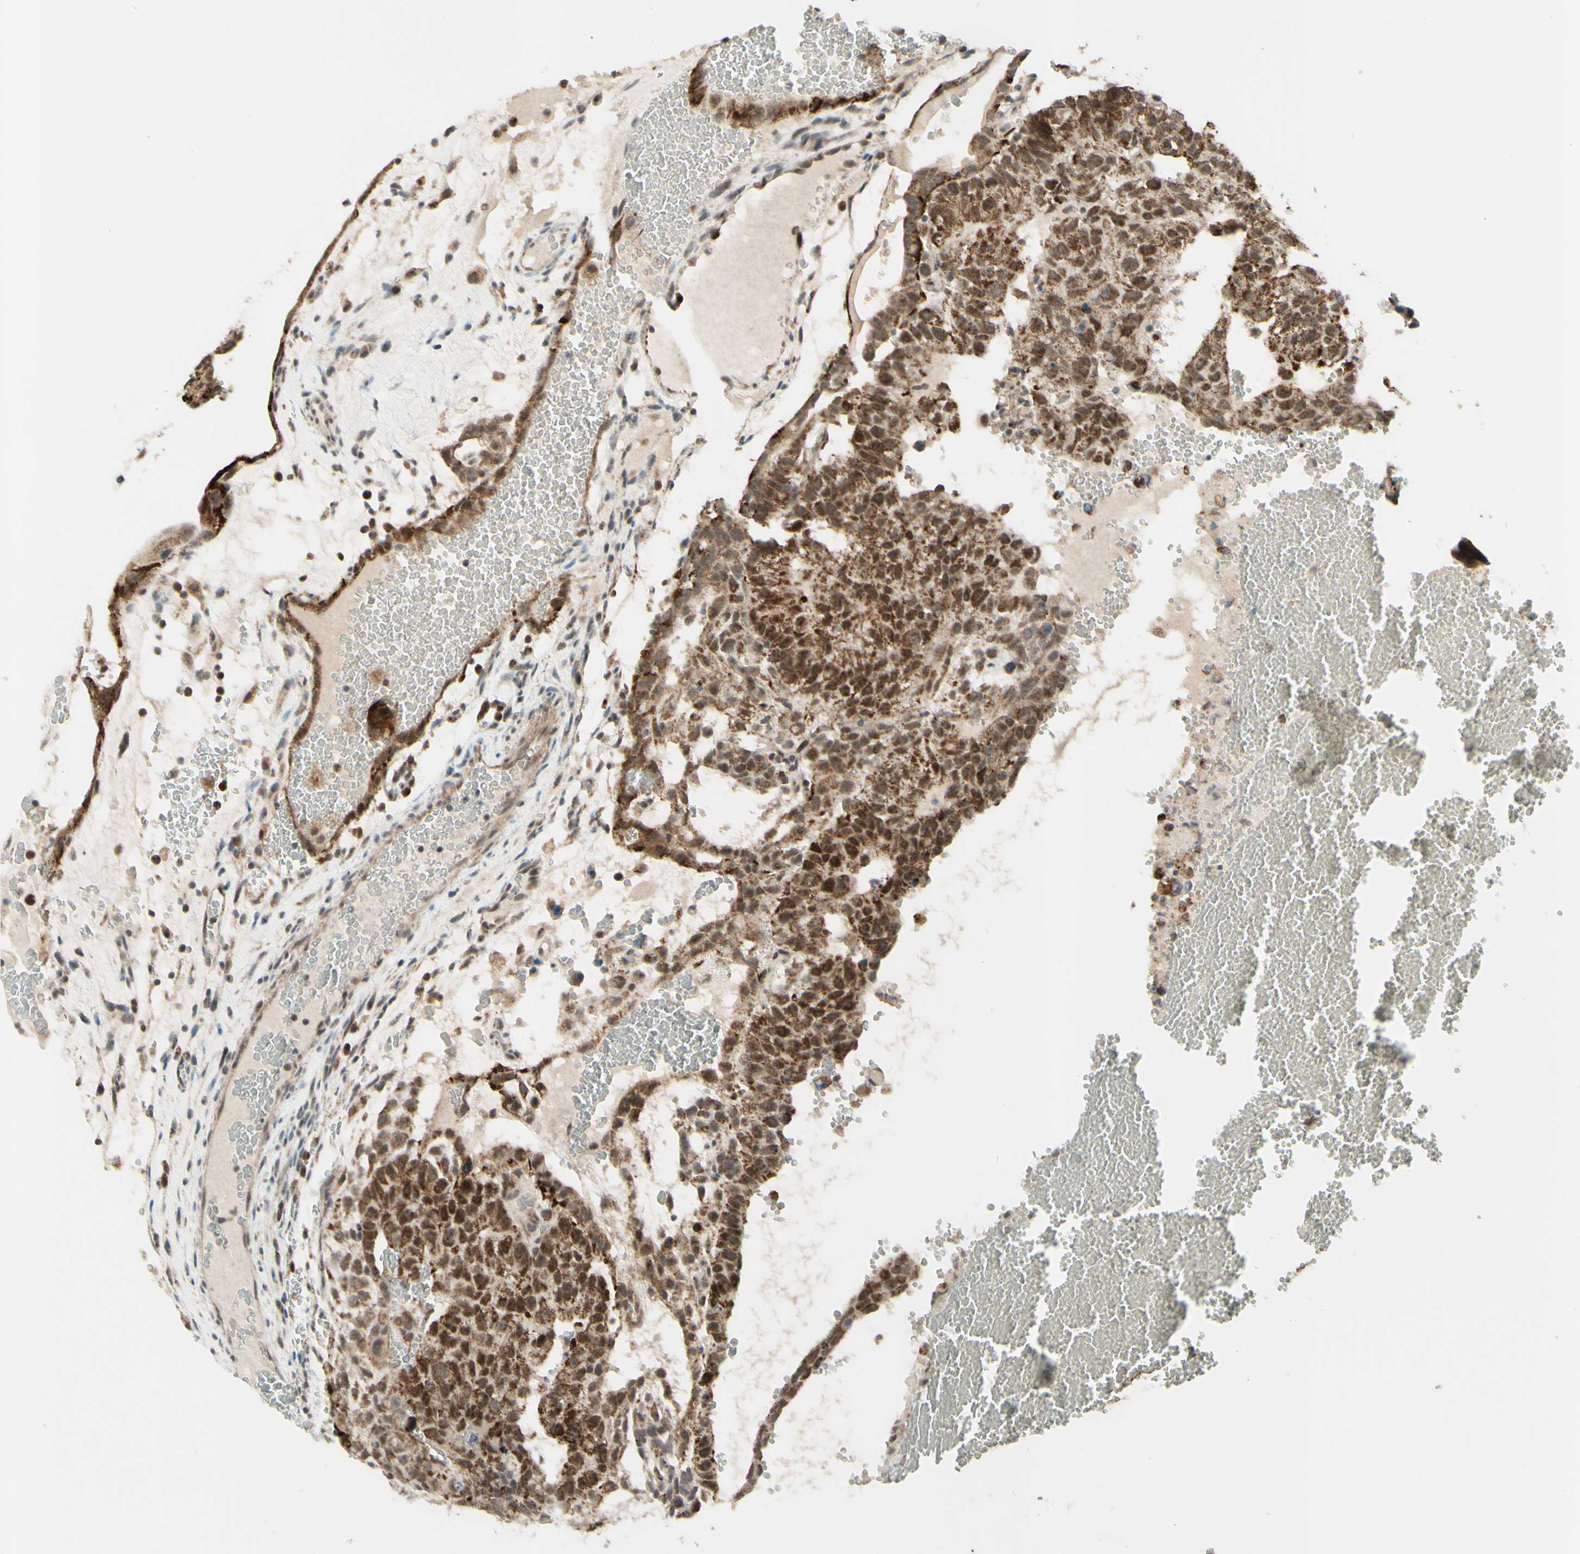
{"staining": {"intensity": "strong", "quantity": ">75%", "location": "cytoplasmic/membranous,nuclear"}, "tissue": "testis cancer", "cell_type": "Tumor cells", "image_type": "cancer", "snomed": [{"axis": "morphology", "description": "Seminoma, NOS"}, {"axis": "morphology", "description": "Carcinoma, Embryonal, NOS"}, {"axis": "topography", "description": "Testis"}], "caption": "Testis seminoma stained for a protein exhibits strong cytoplasmic/membranous and nuclear positivity in tumor cells. The staining was performed using DAB, with brown indicating positive protein expression. Nuclei are stained blue with hematoxylin.", "gene": "DHRS3", "patient": {"sex": "male", "age": 52}}